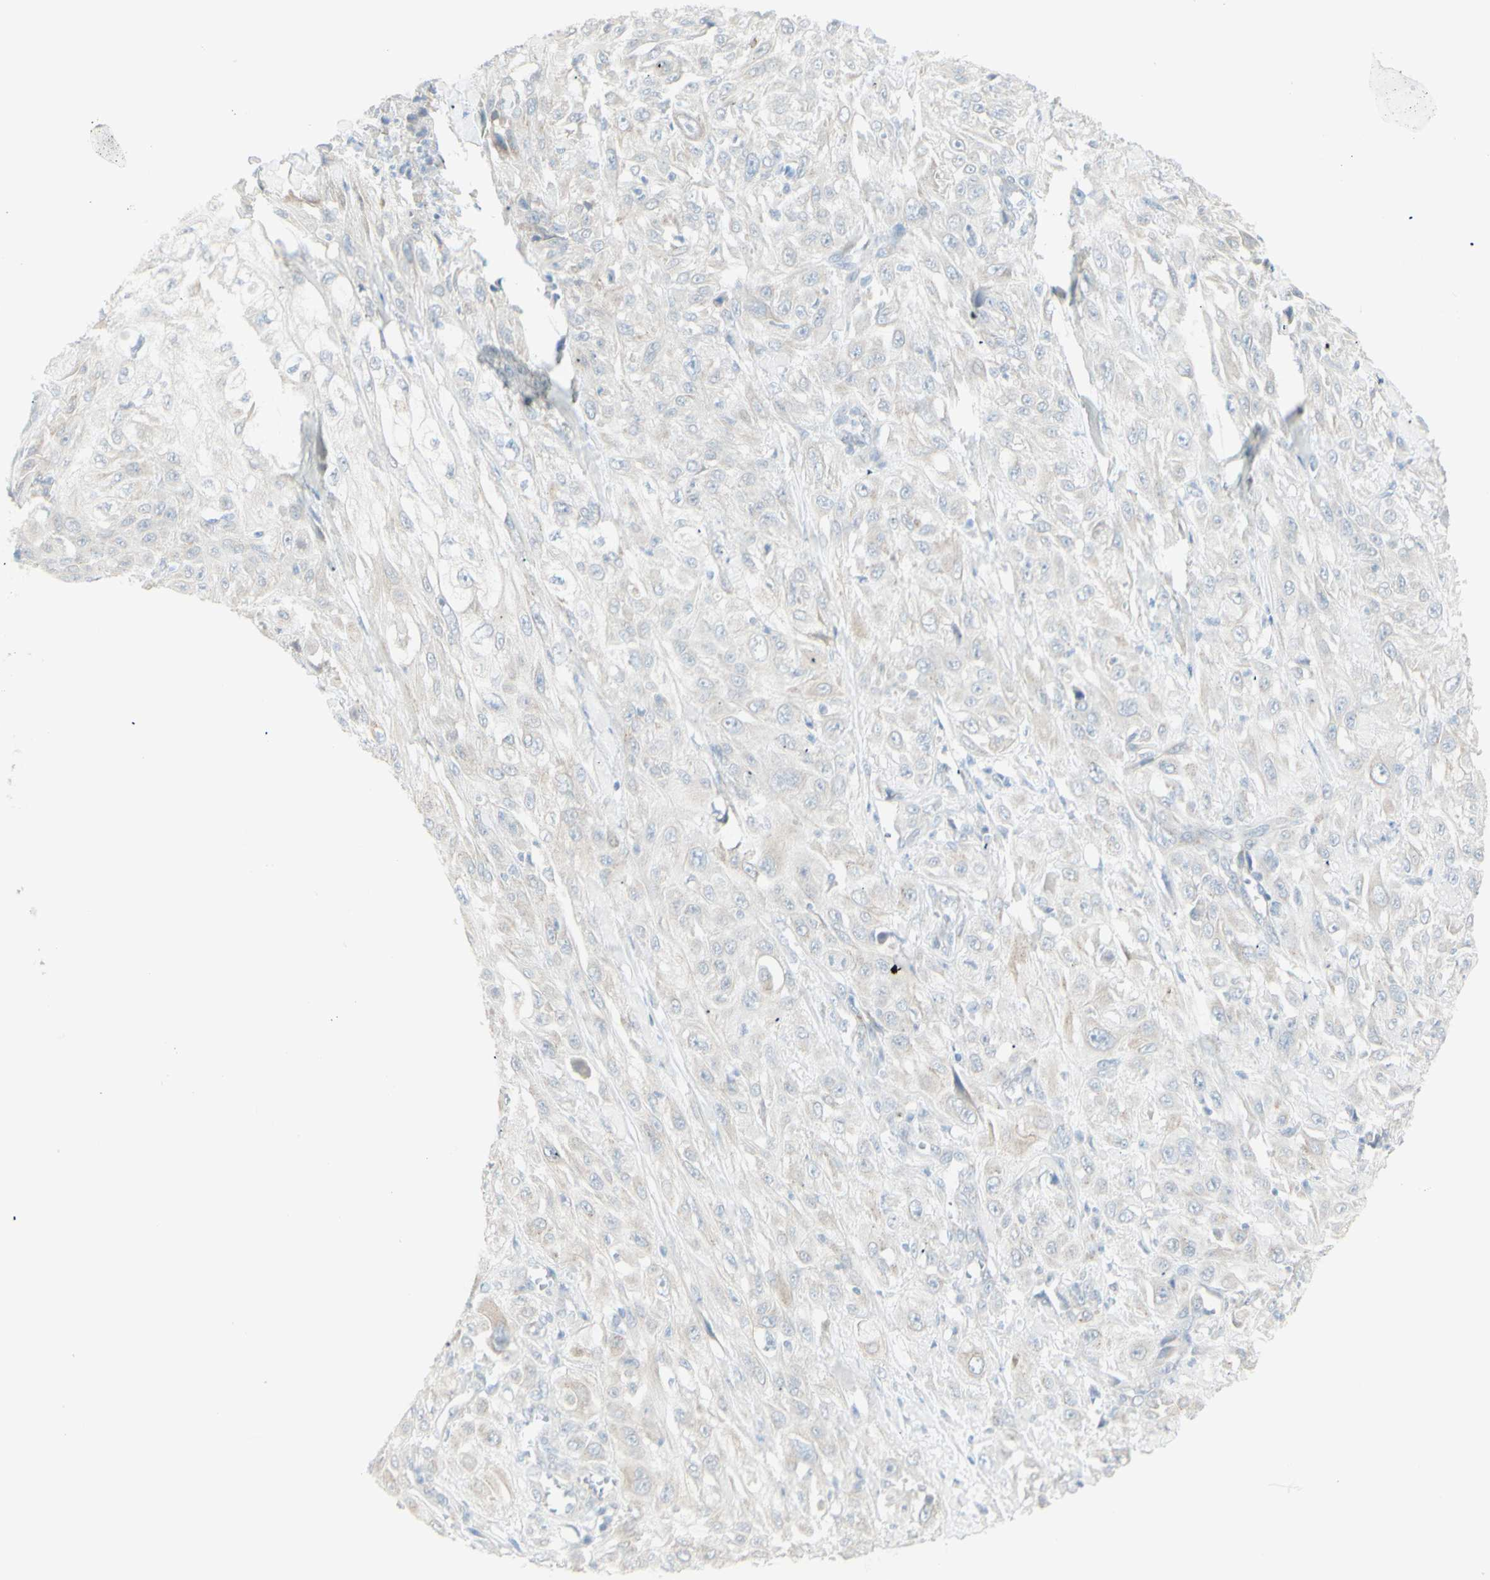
{"staining": {"intensity": "negative", "quantity": "none", "location": "none"}, "tissue": "skin cancer", "cell_type": "Tumor cells", "image_type": "cancer", "snomed": [{"axis": "morphology", "description": "Squamous cell carcinoma, NOS"}, {"axis": "morphology", "description": "Squamous cell carcinoma, metastatic, NOS"}, {"axis": "topography", "description": "Skin"}, {"axis": "topography", "description": "Lymph node"}], "caption": "An immunohistochemistry (IHC) photomicrograph of skin squamous cell carcinoma is shown. There is no staining in tumor cells of skin squamous cell carcinoma.", "gene": "NDST4", "patient": {"sex": "male", "age": 75}}